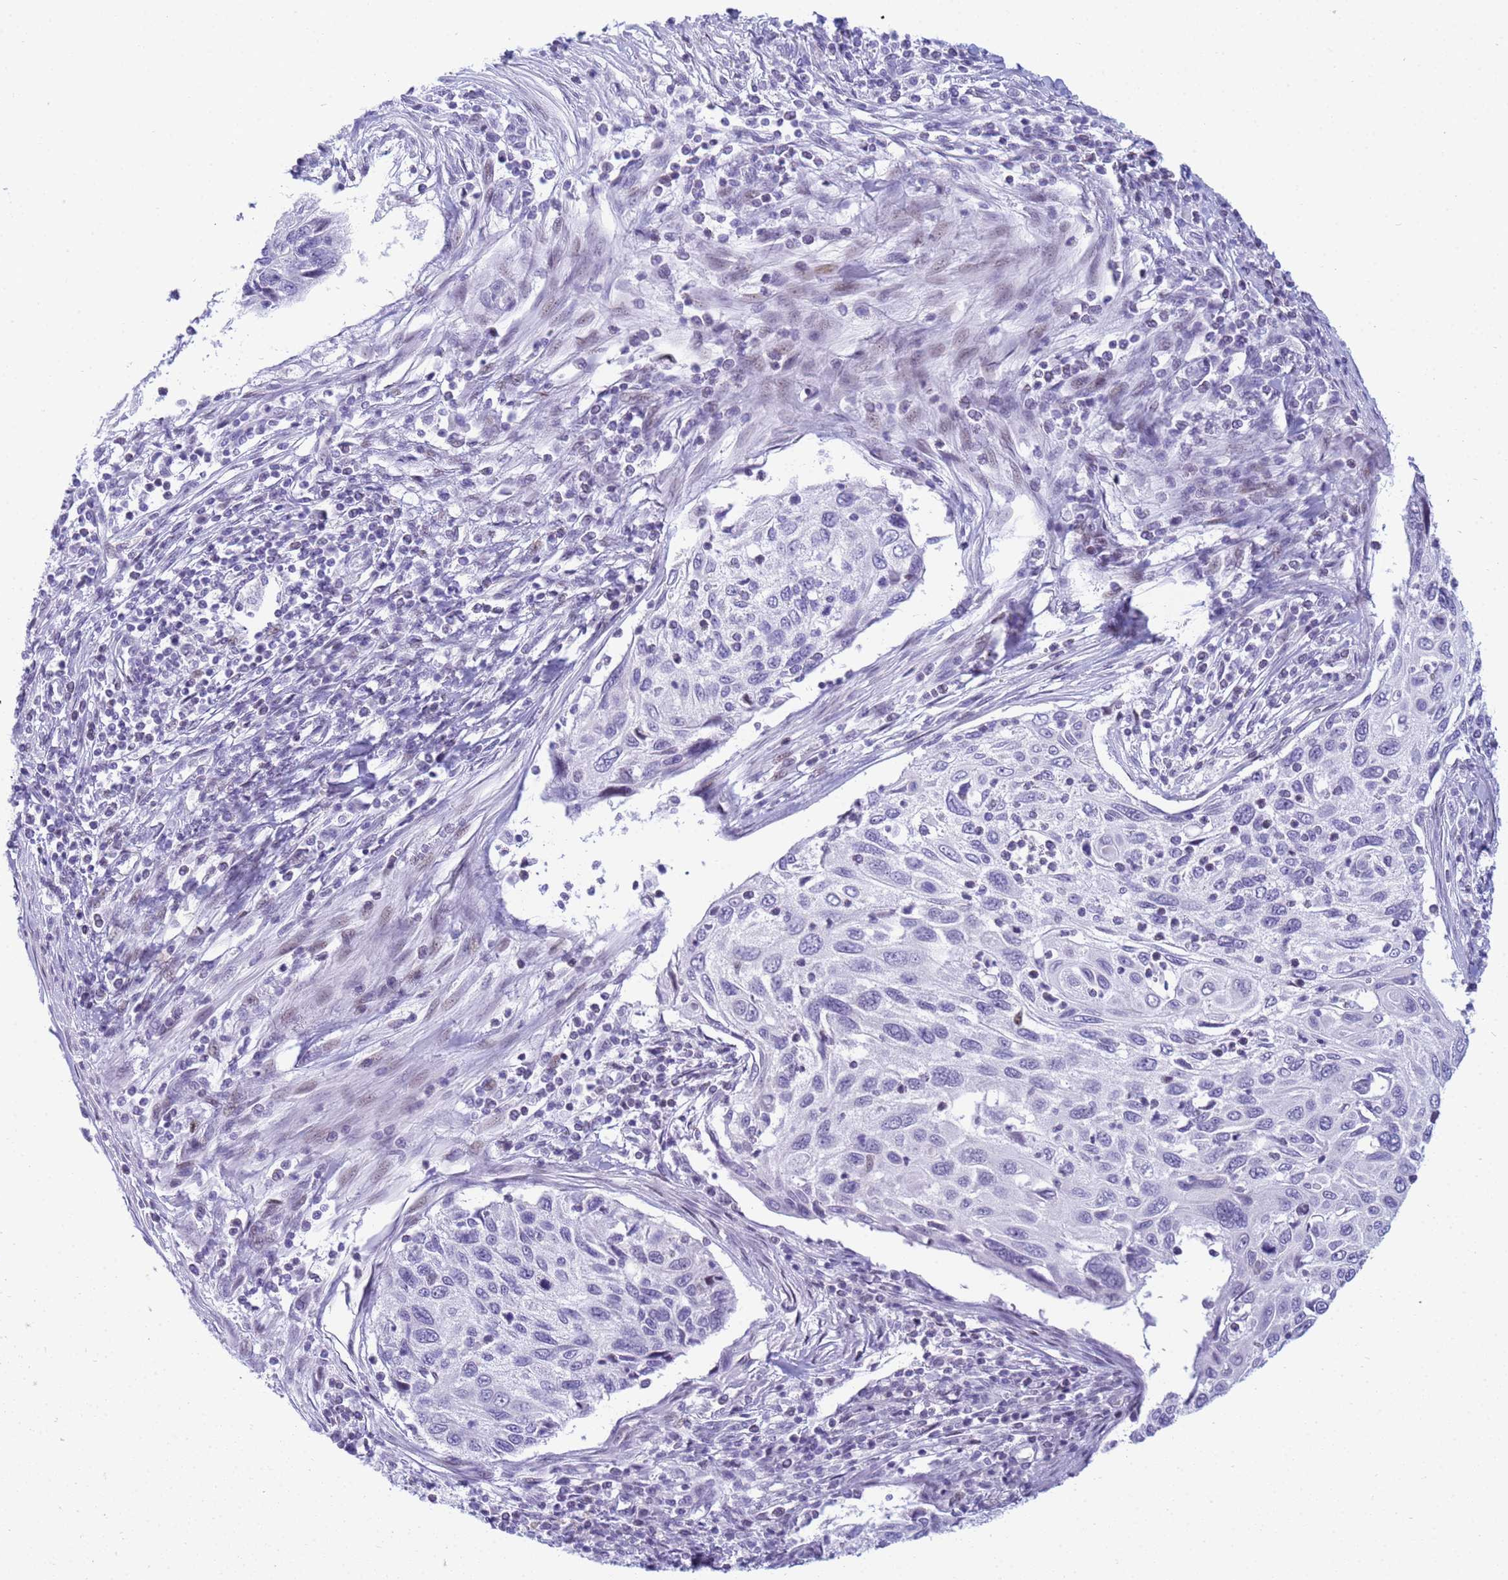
{"staining": {"intensity": "negative", "quantity": "none", "location": "none"}, "tissue": "cervical cancer", "cell_type": "Tumor cells", "image_type": "cancer", "snomed": [{"axis": "morphology", "description": "Squamous cell carcinoma, NOS"}, {"axis": "topography", "description": "Cervix"}], "caption": "Immunohistochemistry of human cervical squamous cell carcinoma exhibits no expression in tumor cells.", "gene": "SNX20", "patient": {"sex": "female", "age": 70}}